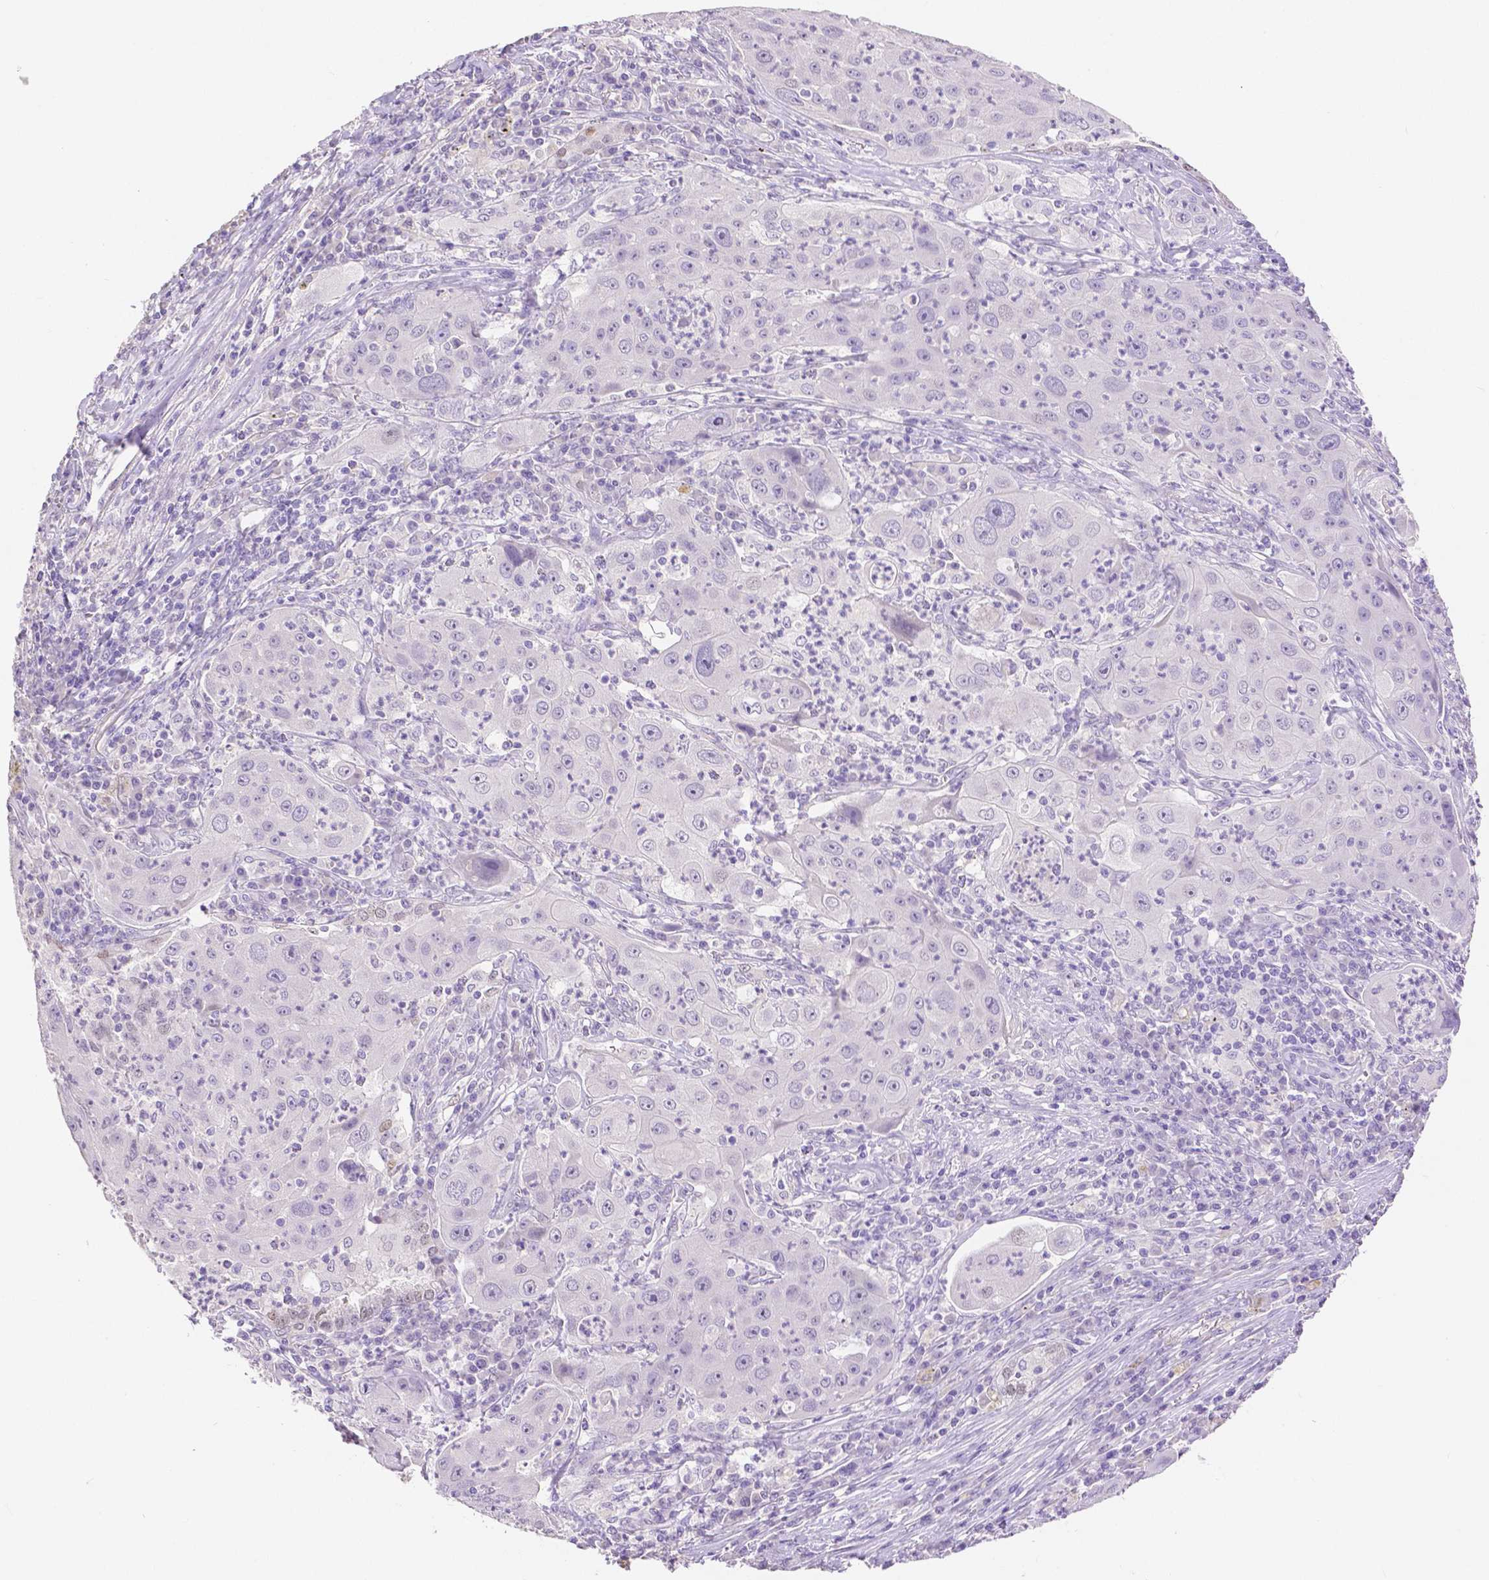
{"staining": {"intensity": "negative", "quantity": "none", "location": "none"}, "tissue": "lung cancer", "cell_type": "Tumor cells", "image_type": "cancer", "snomed": [{"axis": "morphology", "description": "Squamous cell carcinoma, NOS"}, {"axis": "topography", "description": "Lung"}], "caption": "DAB (3,3'-diaminobenzidine) immunohistochemical staining of human lung squamous cell carcinoma exhibits no significant expression in tumor cells.", "gene": "HNF1B", "patient": {"sex": "female", "age": 59}}